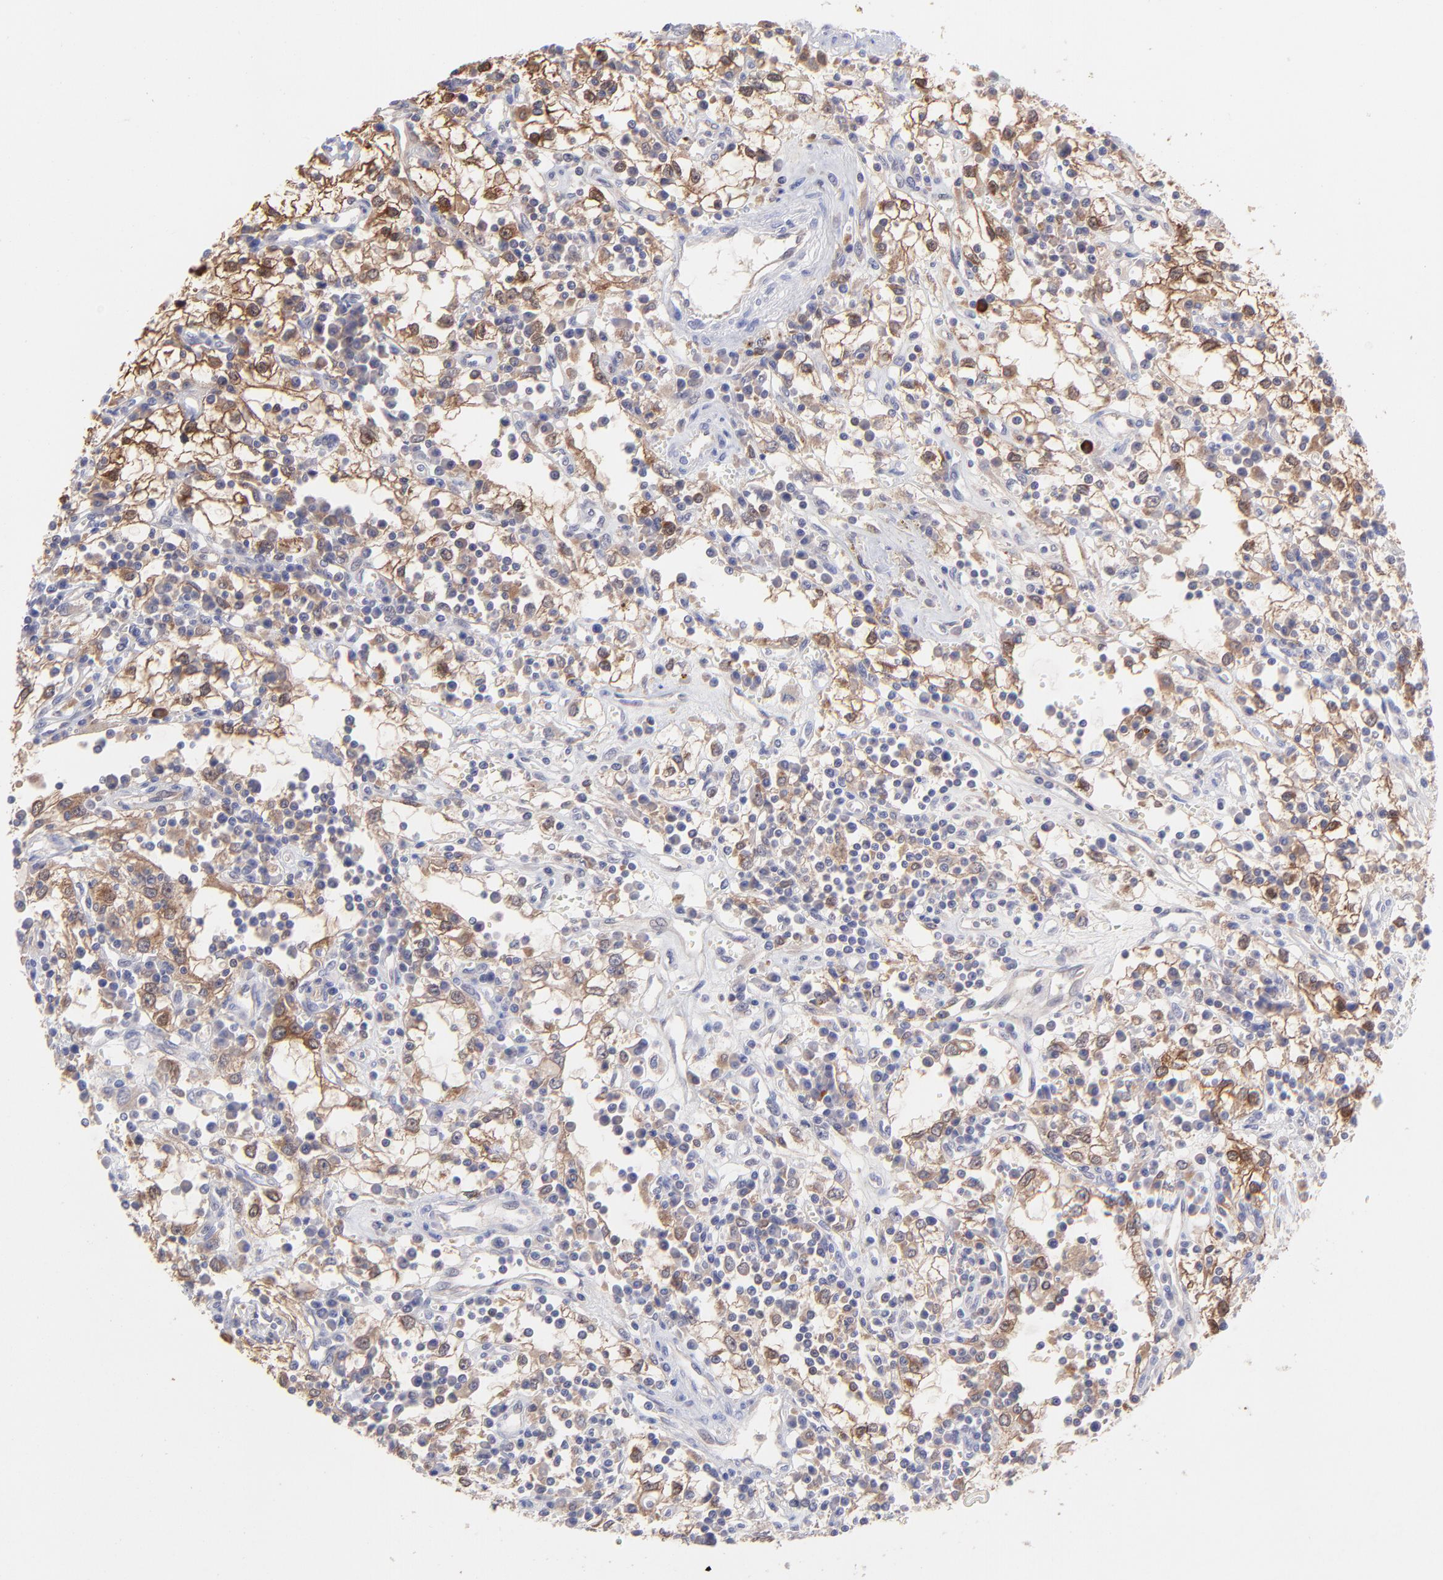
{"staining": {"intensity": "moderate", "quantity": "25%-75%", "location": "cytoplasmic/membranous"}, "tissue": "renal cancer", "cell_type": "Tumor cells", "image_type": "cancer", "snomed": [{"axis": "morphology", "description": "Adenocarcinoma, NOS"}, {"axis": "topography", "description": "Kidney"}], "caption": "Renal cancer (adenocarcinoma) tissue shows moderate cytoplasmic/membranous expression in approximately 25%-75% of tumor cells", "gene": "HYAL1", "patient": {"sex": "male", "age": 82}}